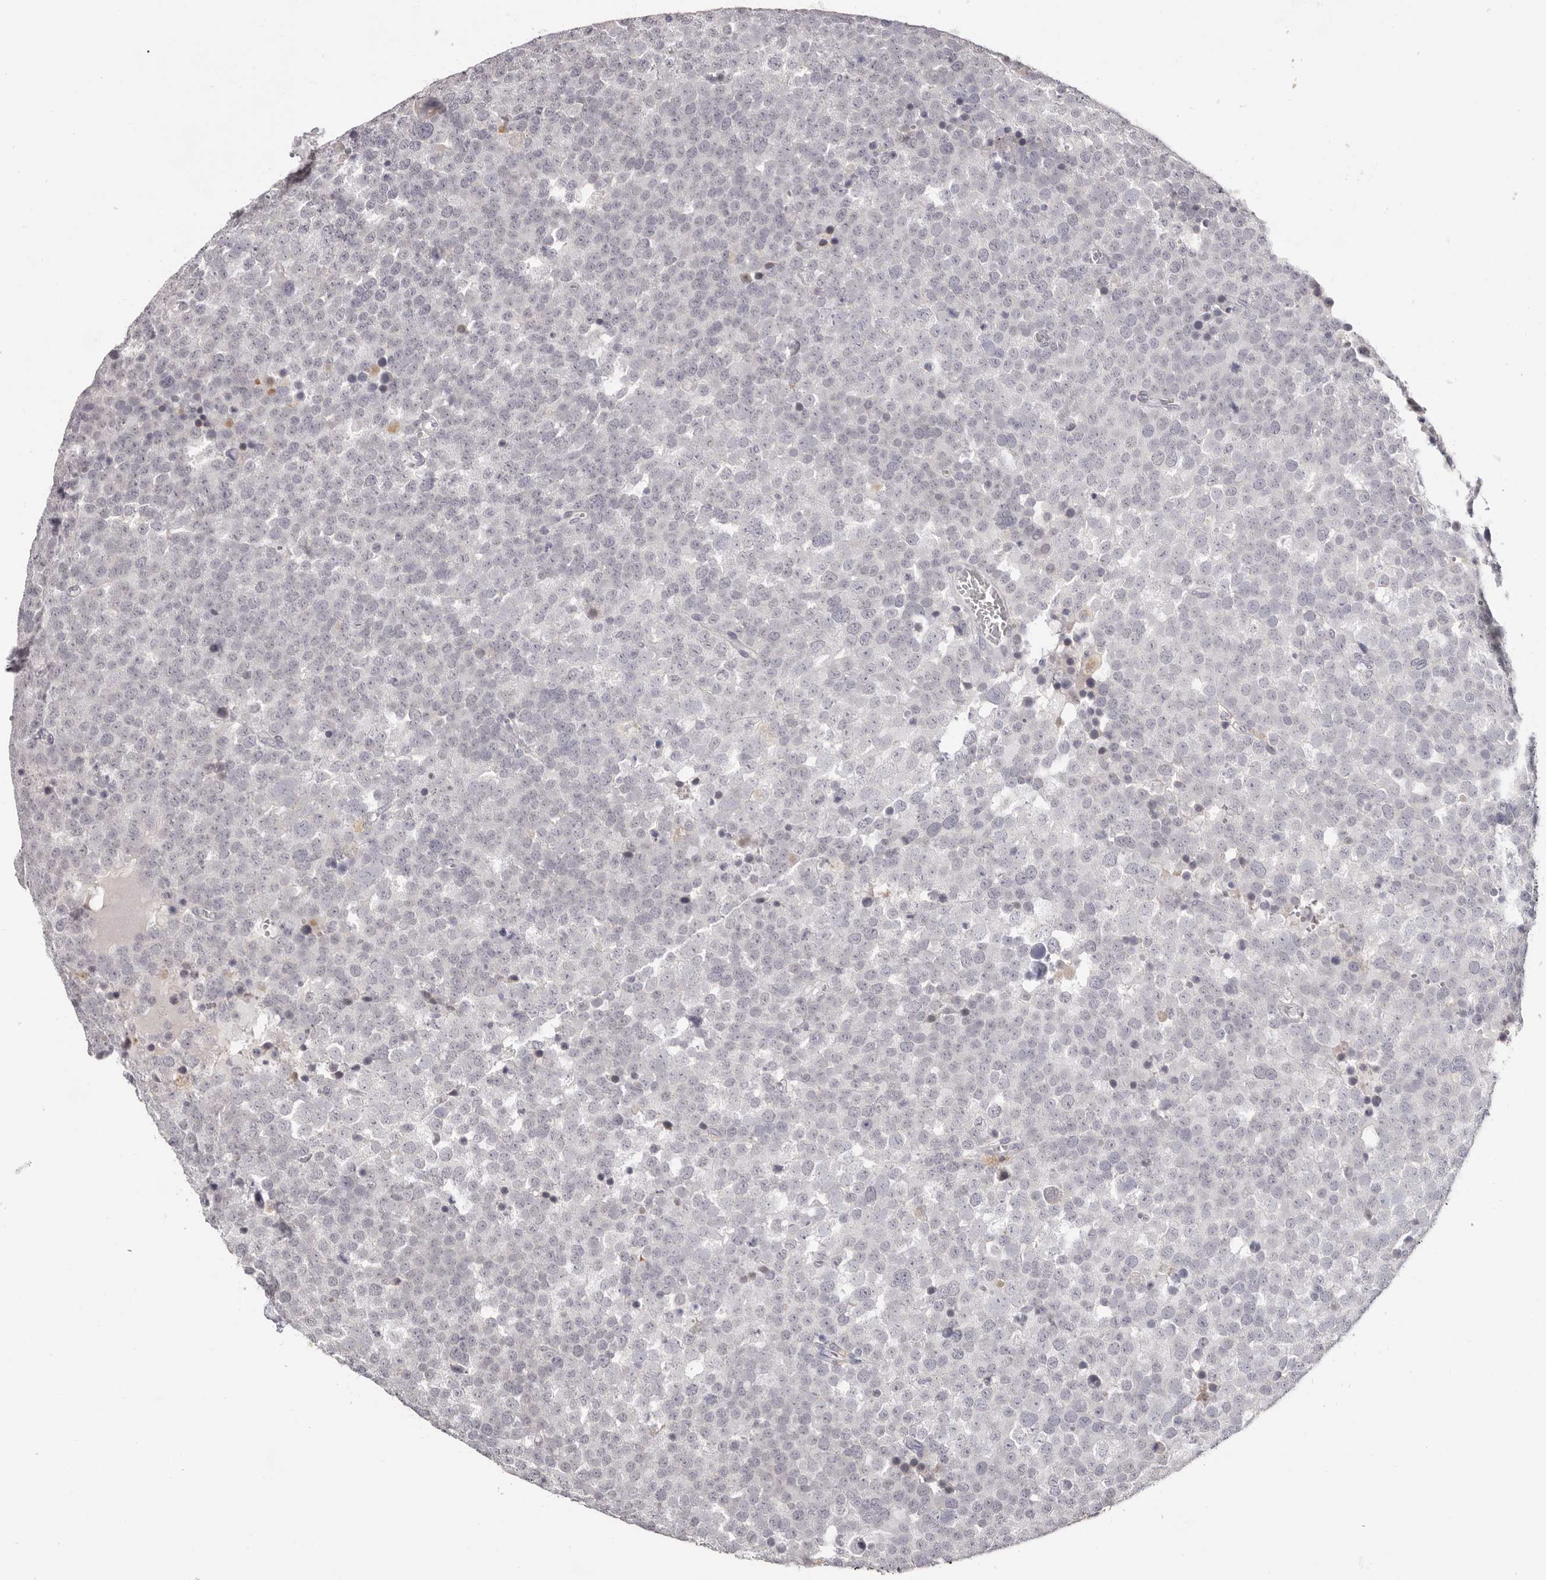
{"staining": {"intensity": "negative", "quantity": "none", "location": "none"}, "tissue": "testis cancer", "cell_type": "Tumor cells", "image_type": "cancer", "snomed": [{"axis": "morphology", "description": "Seminoma, NOS"}, {"axis": "topography", "description": "Testis"}], "caption": "IHC histopathology image of human seminoma (testis) stained for a protein (brown), which exhibits no staining in tumor cells.", "gene": "PCDHB6", "patient": {"sex": "male", "age": 71}}